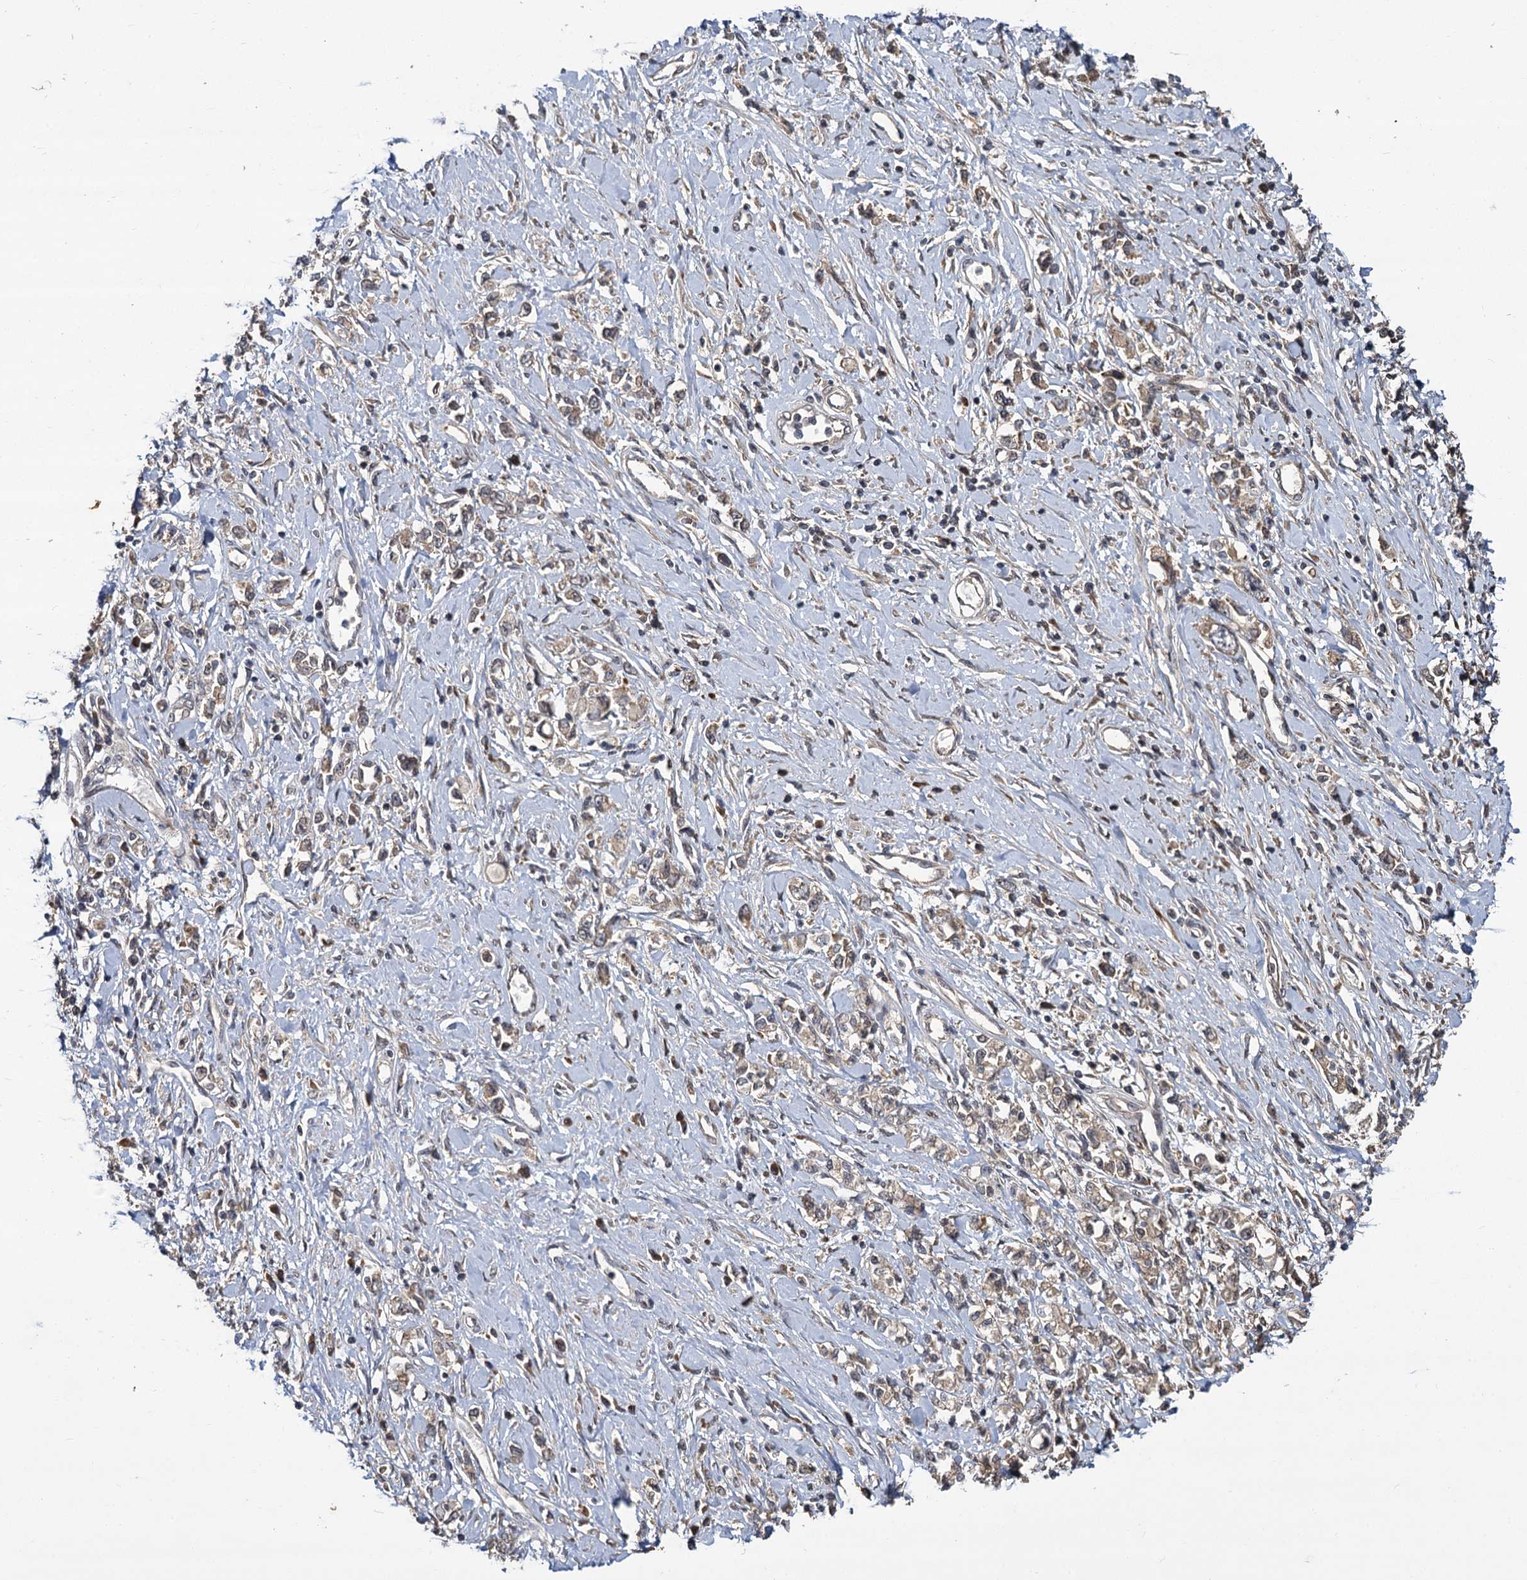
{"staining": {"intensity": "weak", "quantity": ">75%", "location": "cytoplasmic/membranous"}, "tissue": "stomach cancer", "cell_type": "Tumor cells", "image_type": "cancer", "snomed": [{"axis": "morphology", "description": "Adenocarcinoma, NOS"}, {"axis": "topography", "description": "Stomach"}], "caption": "This histopathology image shows adenocarcinoma (stomach) stained with IHC to label a protein in brown. The cytoplasmic/membranous of tumor cells show weak positivity for the protein. Nuclei are counter-stained blue.", "gene": "INPPL1", "patient": {"sex": "female", "age": 76}}